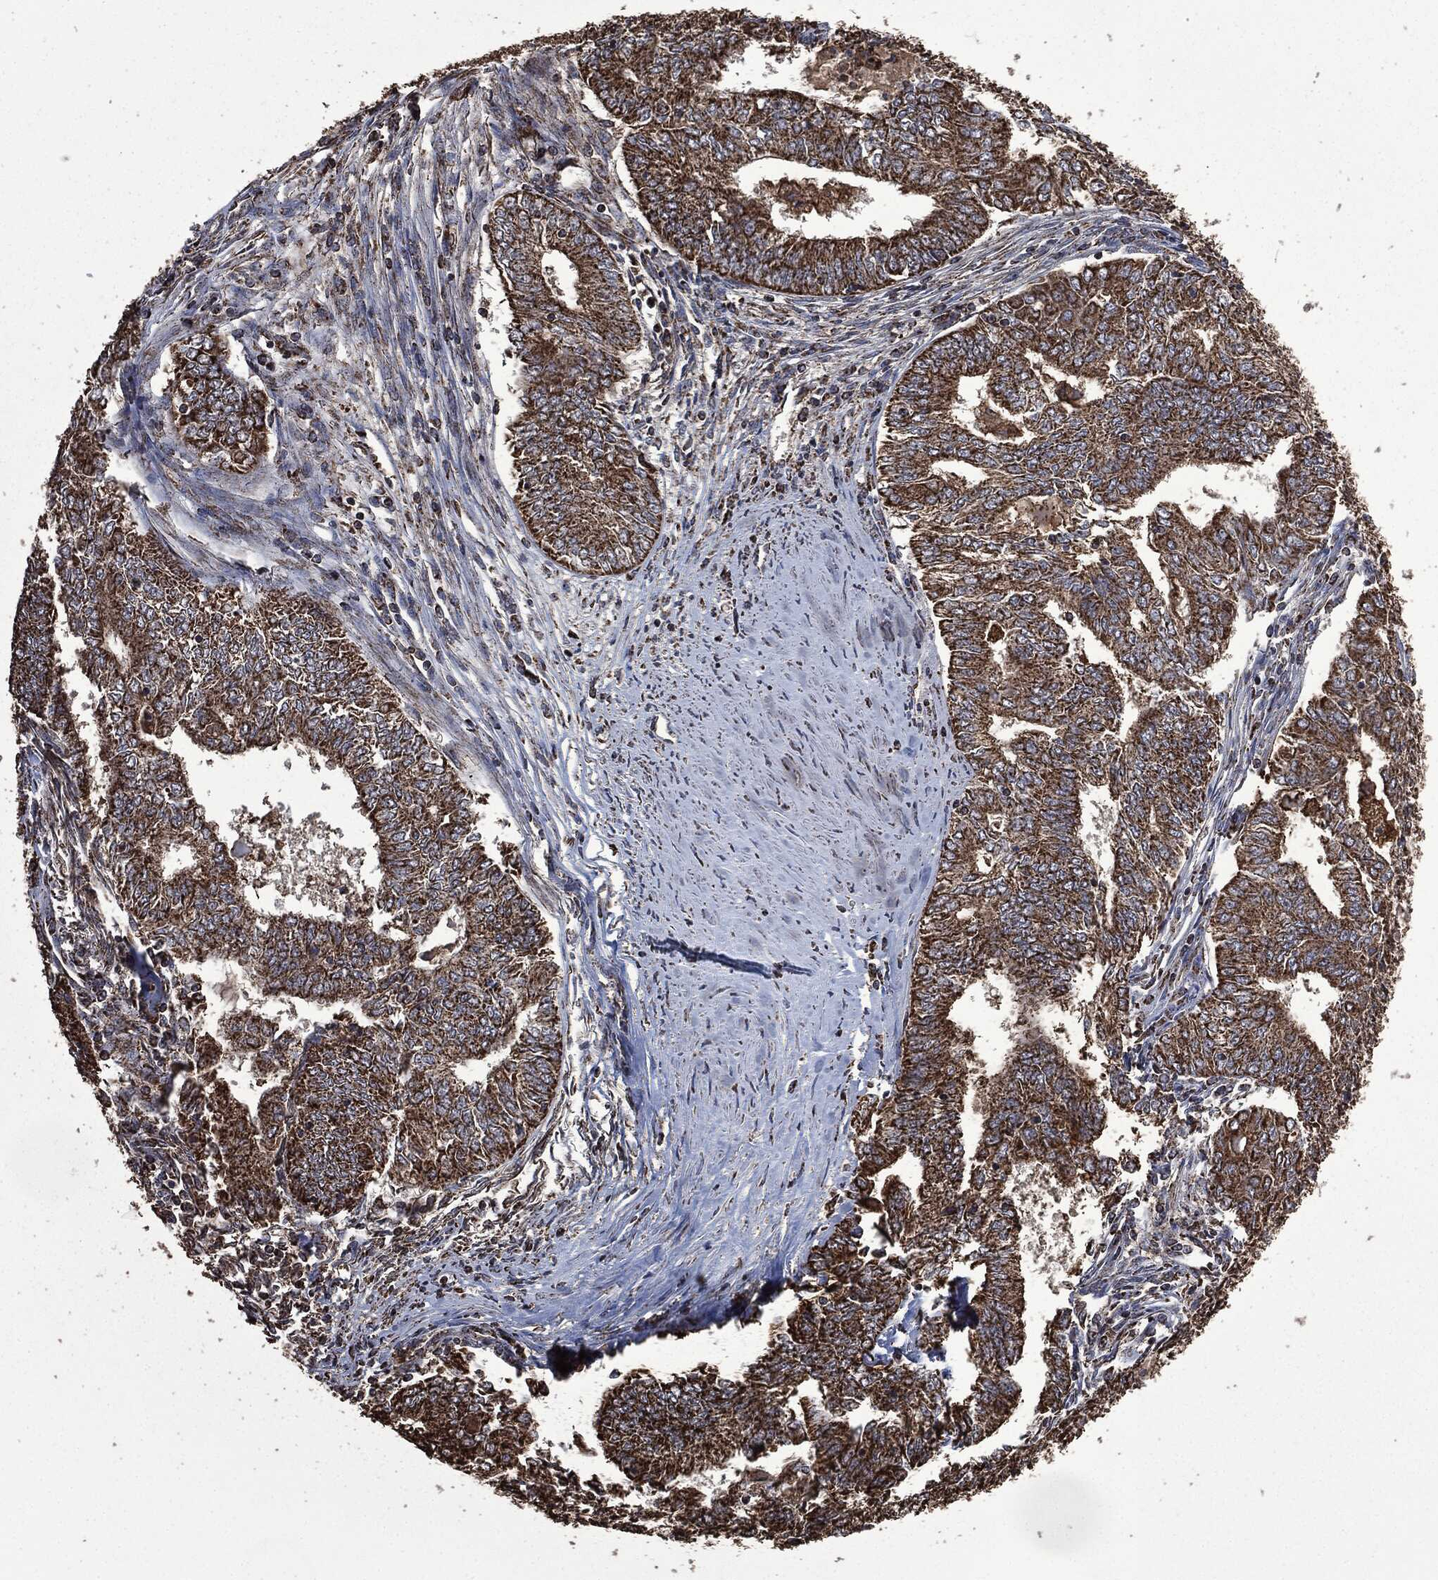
{"staining": {"intensity": "strong", "quantity": ">75%", "location": "cytoplasmic/membranous"}, "tissue": "endometrial cancer", "cell_type": "Tumor cells", "image_type": "cancer", "snomed": [{"axis": "morphology", "description": "Adenocarcinoma, NOS"}, {"axis": "topography", "description": "Endometrium"}], "caption": "This is a micrograph of IHC staining of endometrial cancer, which shows strong positivity in the cytoplasmic/membranous of tumor cells.", "gene": "LIG3", "patient": {"sex": "female", "age": 62}}